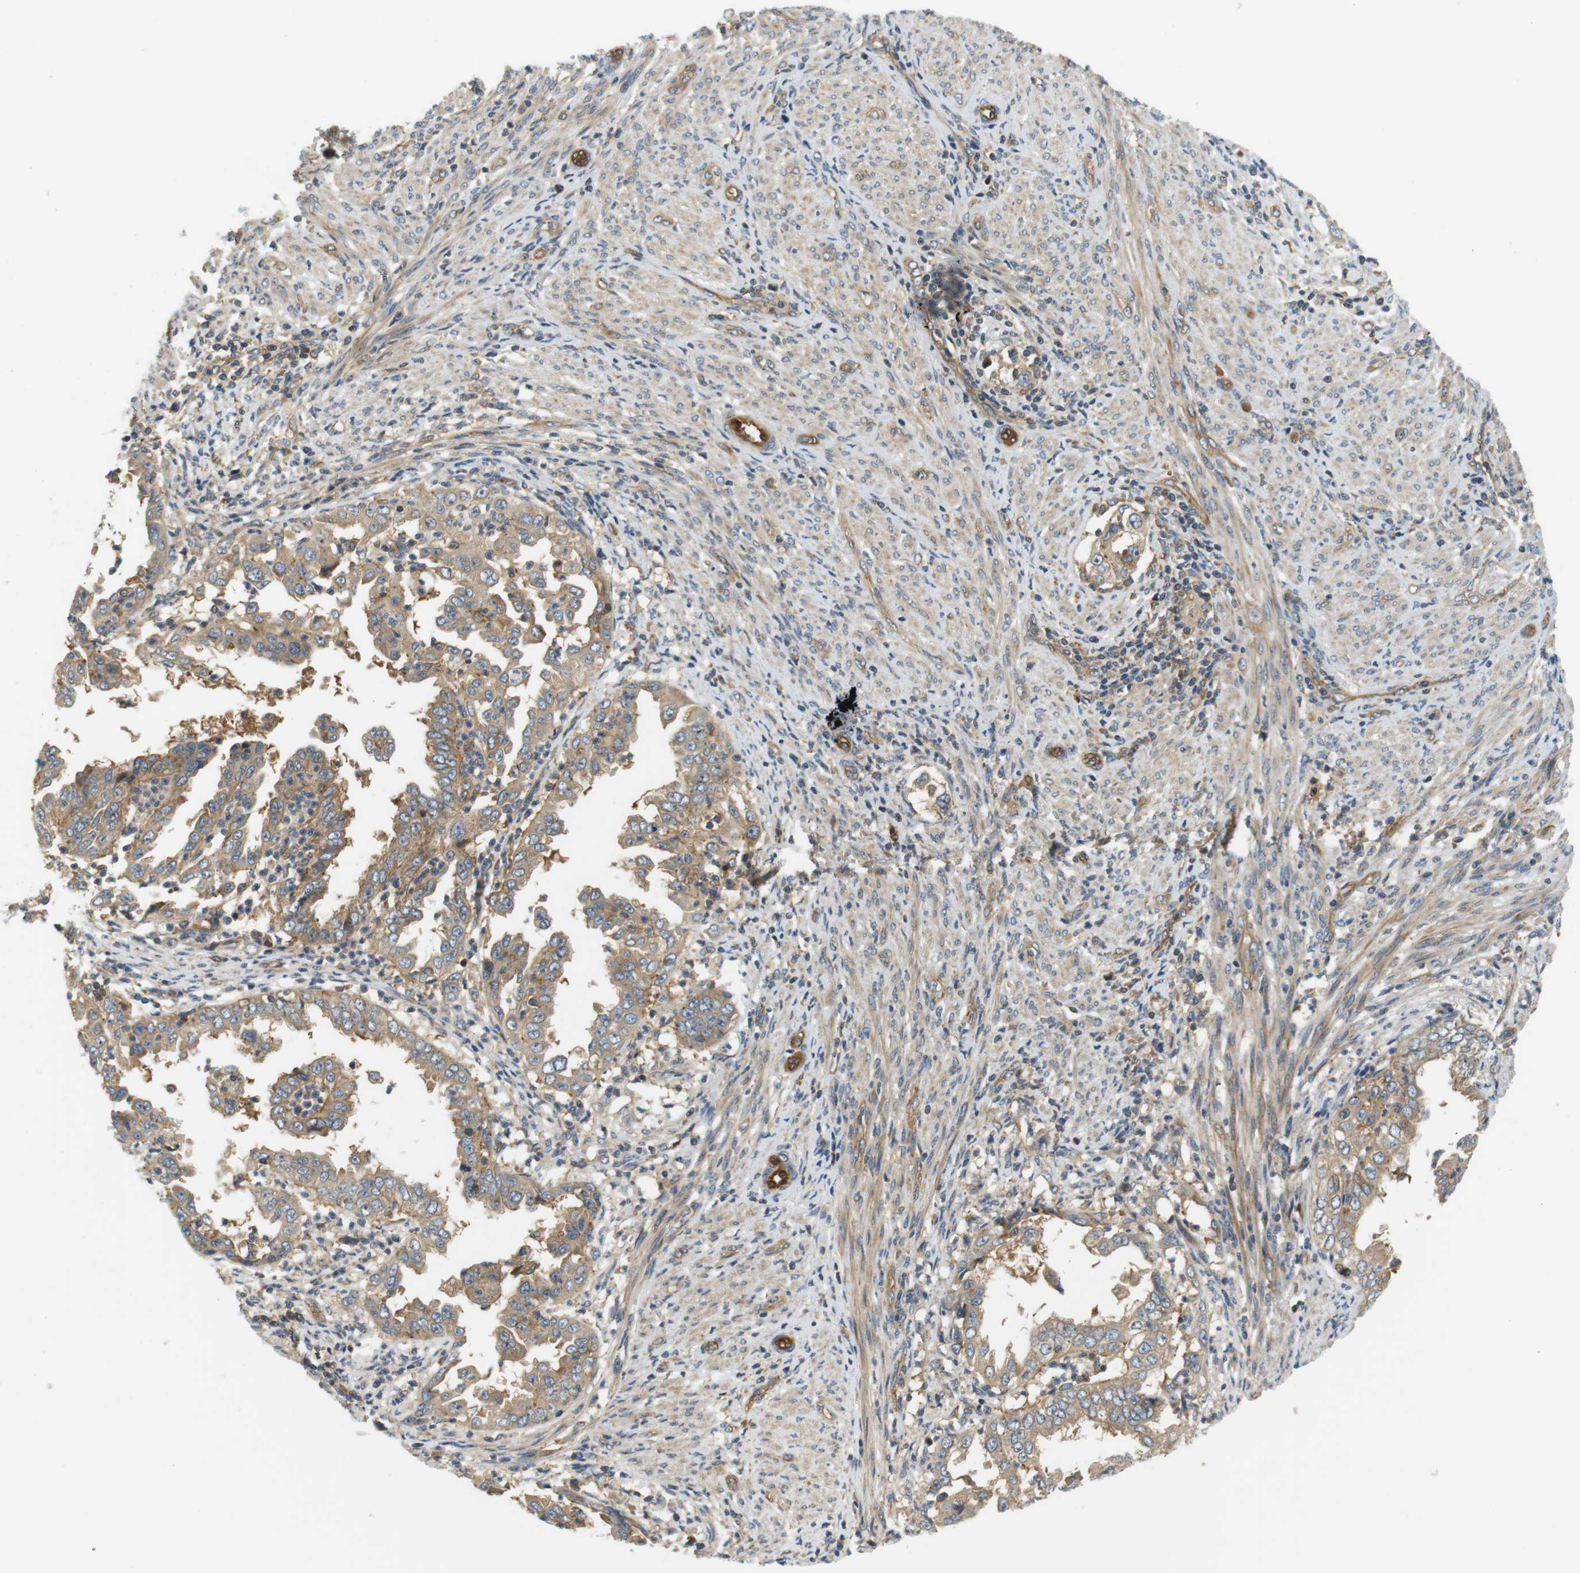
{"staining": {"intensity": "moderate", "quantity": ">75%", "location": "cytoplasmic/membranous"}, "tissue": "endometrial cancer", "cell_type": "Tumor cells", "image_type": "cancer", "snomed": [{"axis": "morphology", "description": "Adenocarcinoma, NOS"}, {"axis": "topography", "description": "Endometrium"}], "caption": "DAB immunohistochemical staining of human endometrial adenocarcinoma demonstrates moderate cytoplasmic/membranous protein expression in approximately >75% of tumor cells. (Brightfield microscopy of DAB IHC at high magnification).", "gene": "SH3GLB1", "patient": {"sex": "female", "age": 85}}